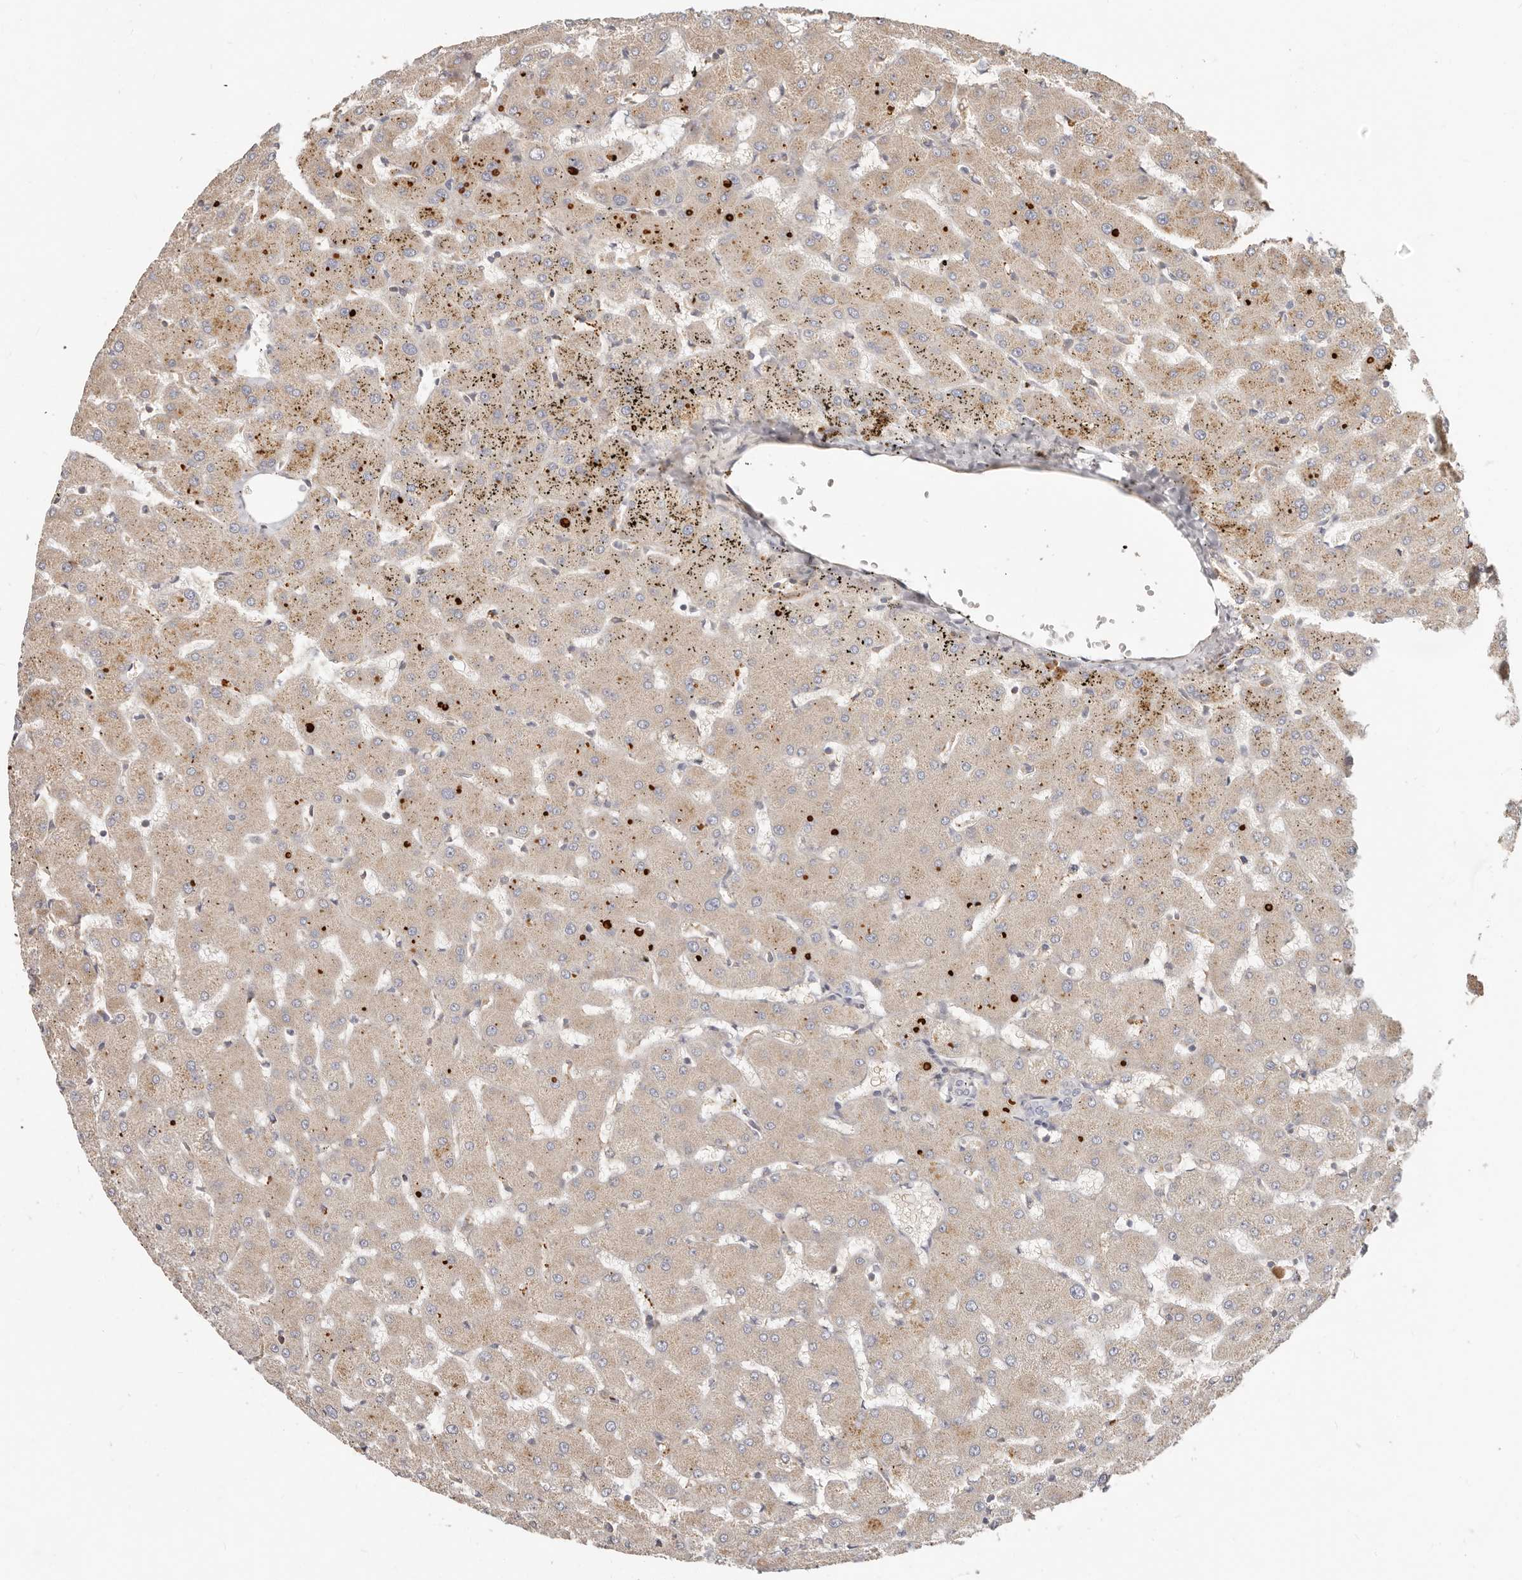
{"staining": {"intensity": "negative", "quantity": "none", "location": "none"}, "tissue": "liver", "cell_type": "Cholangiocytes", "image_type": "normal", "snomed": [{"axis": "morphology", "description": "Normal tissue, NOS"}, {"axis": "topography", "description": "Liver"}], "caption": "Histopathology image shows no protein expression in cholangiocytes of unremarkable liver.", "gene": "MTFR2", "patient": {"sex": "female", "age": 63}}